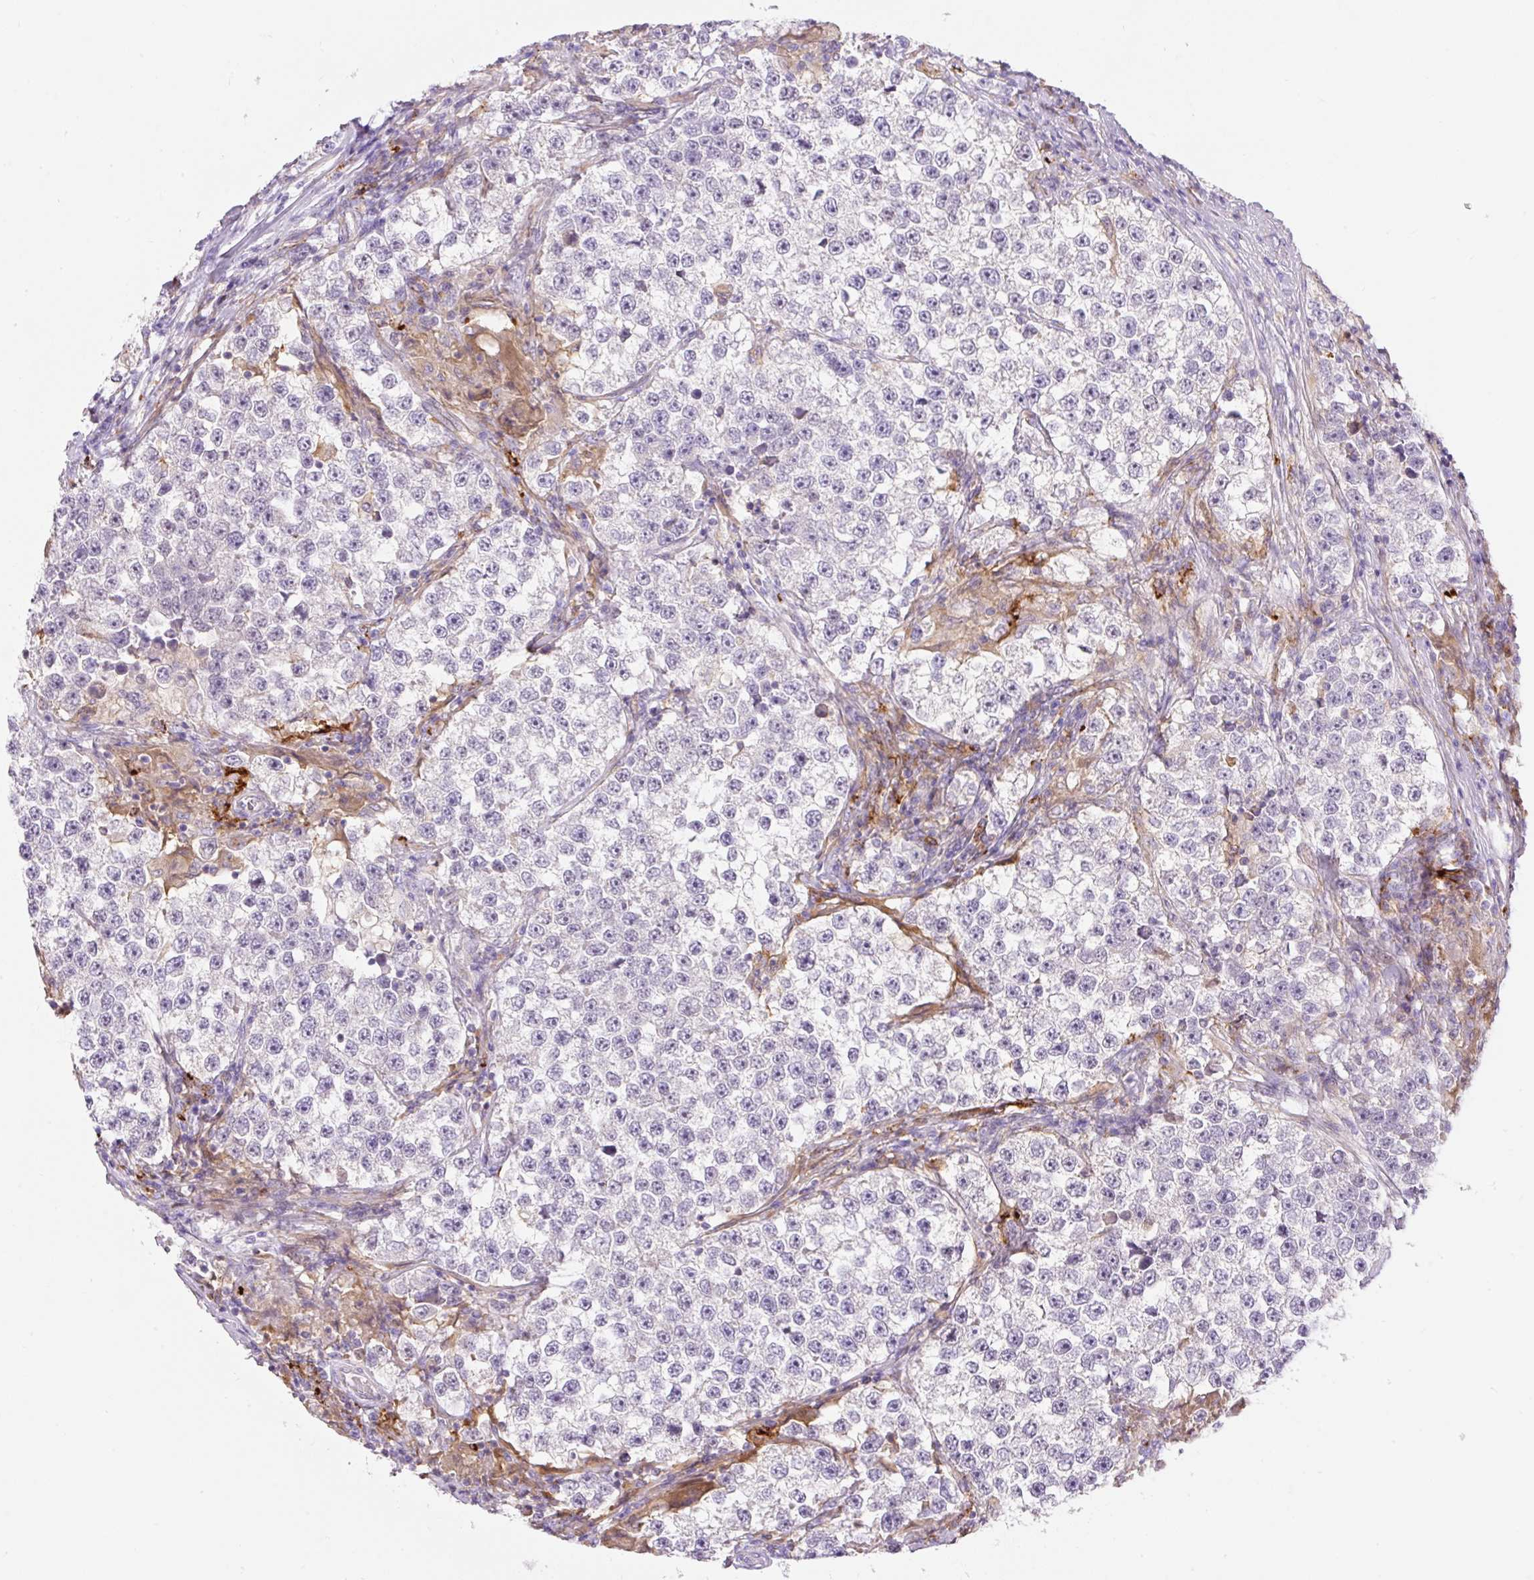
{"staining": {"intensity": "negative", "quantity": "none", "location": "none"}, "tissue": "testis cancer", "cell_type": "Tumor cells", "image_type": "cancer", "snomed": [{"axis": "morphology", "description": "Seminoma, NOS"}, {"axis": "topography", "description": "Testis"}], "caption": "Seminoma (testis) stained for a protein using immunohistochemistry exhibits no expression tumor cells.", "gene": "TDRD15", "patient": {"sex": "male", "age": 46}}